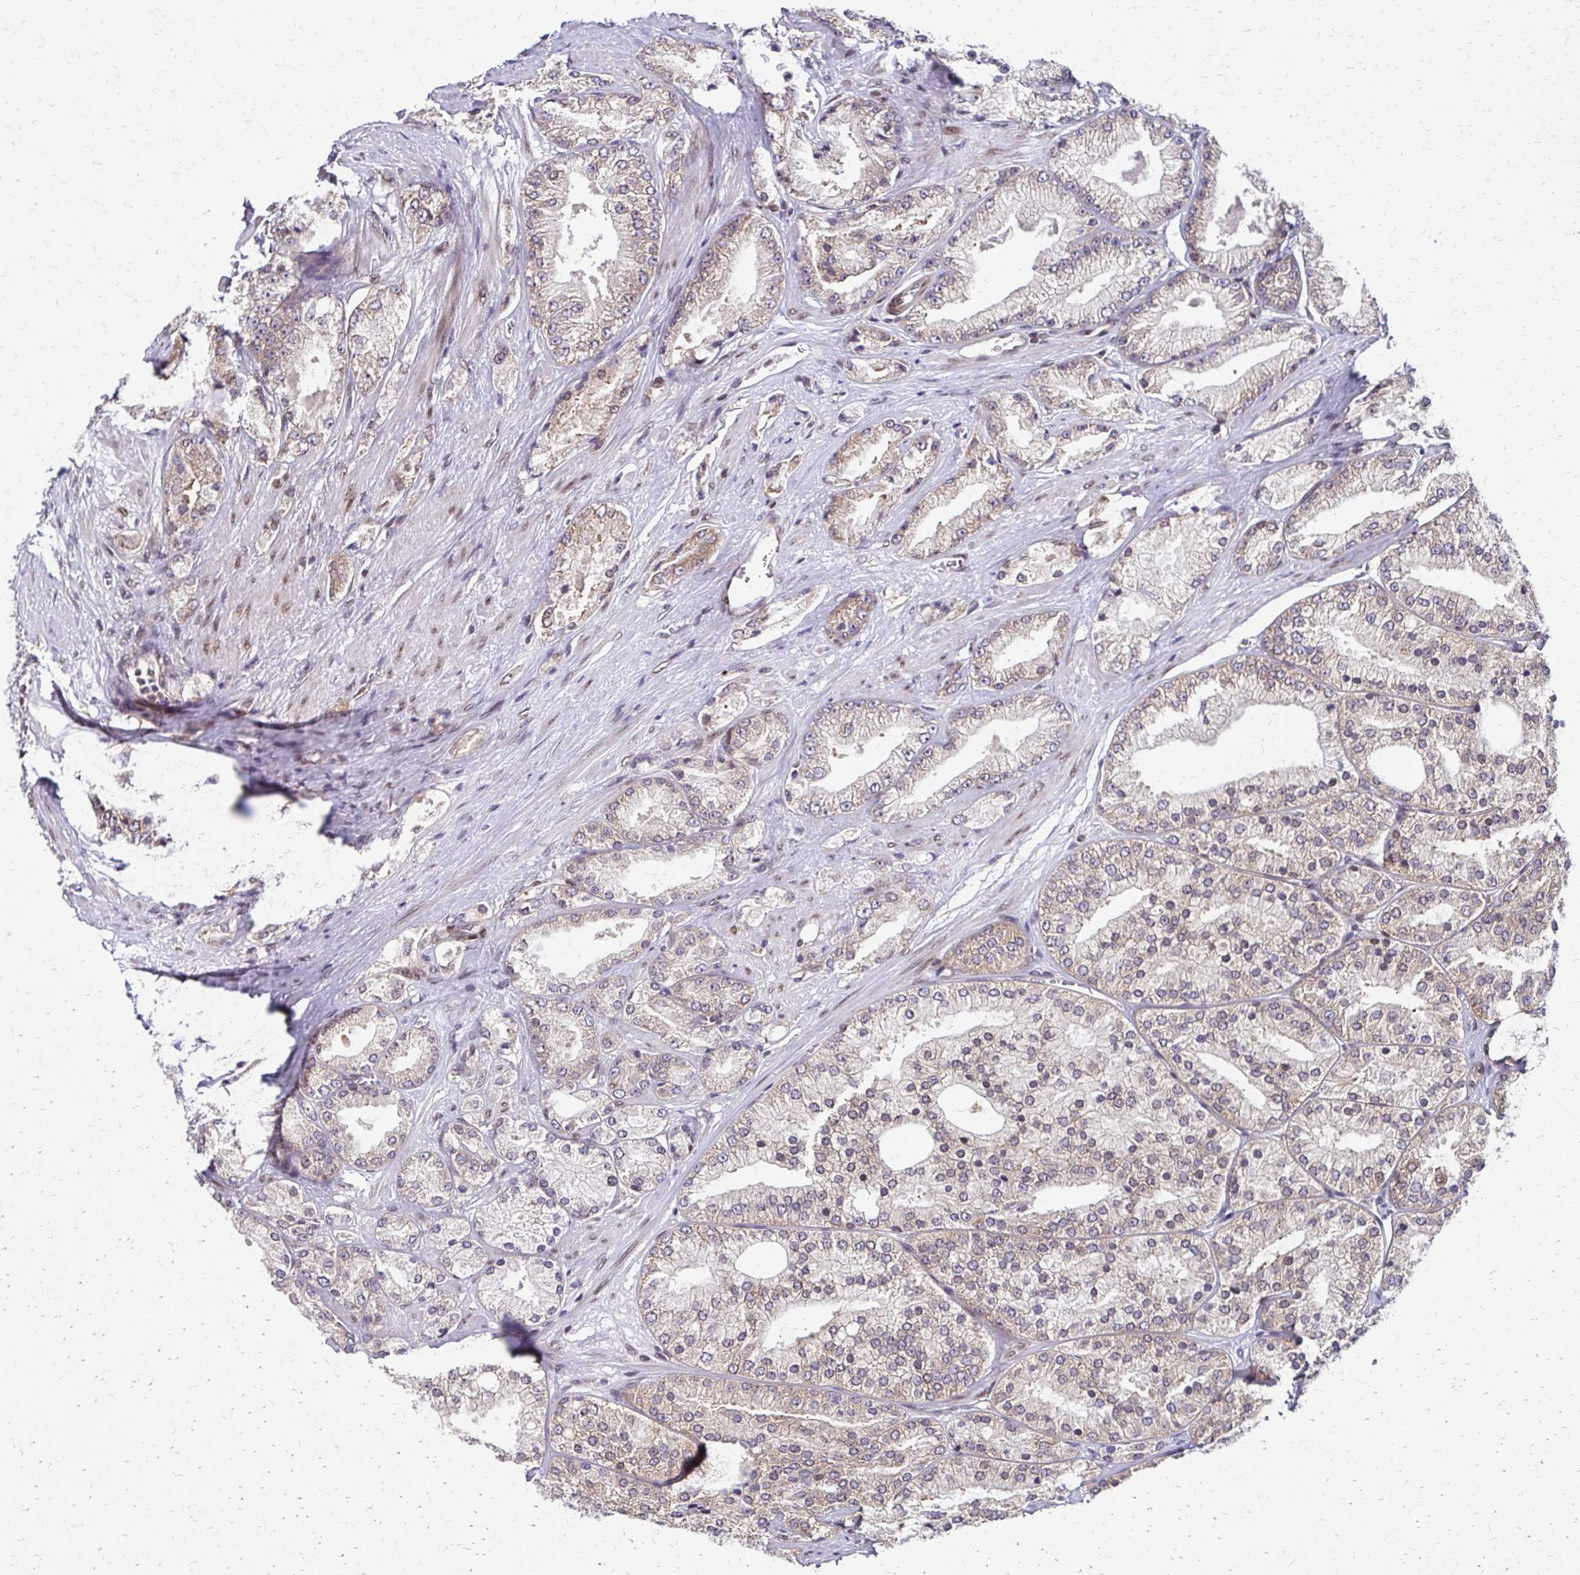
{"staining": {"intensity": "negative", "quantity": "none", "location": "none"}, "tissue": "prostate cancer", "cell_type": "Tumor cells", "image_type": "cancer", "snomed": [{"axis": "morphology", "description": "Adenocarcinoma, High grade"}, {"axis": "topography", "description": "Prostate"}], "caption": "Tumor cells are negative for protein expression in human prostate adenocarcinoma (high-grade).", "gene": "CBX7", "patient": {"sex": "male", "age": 68}}